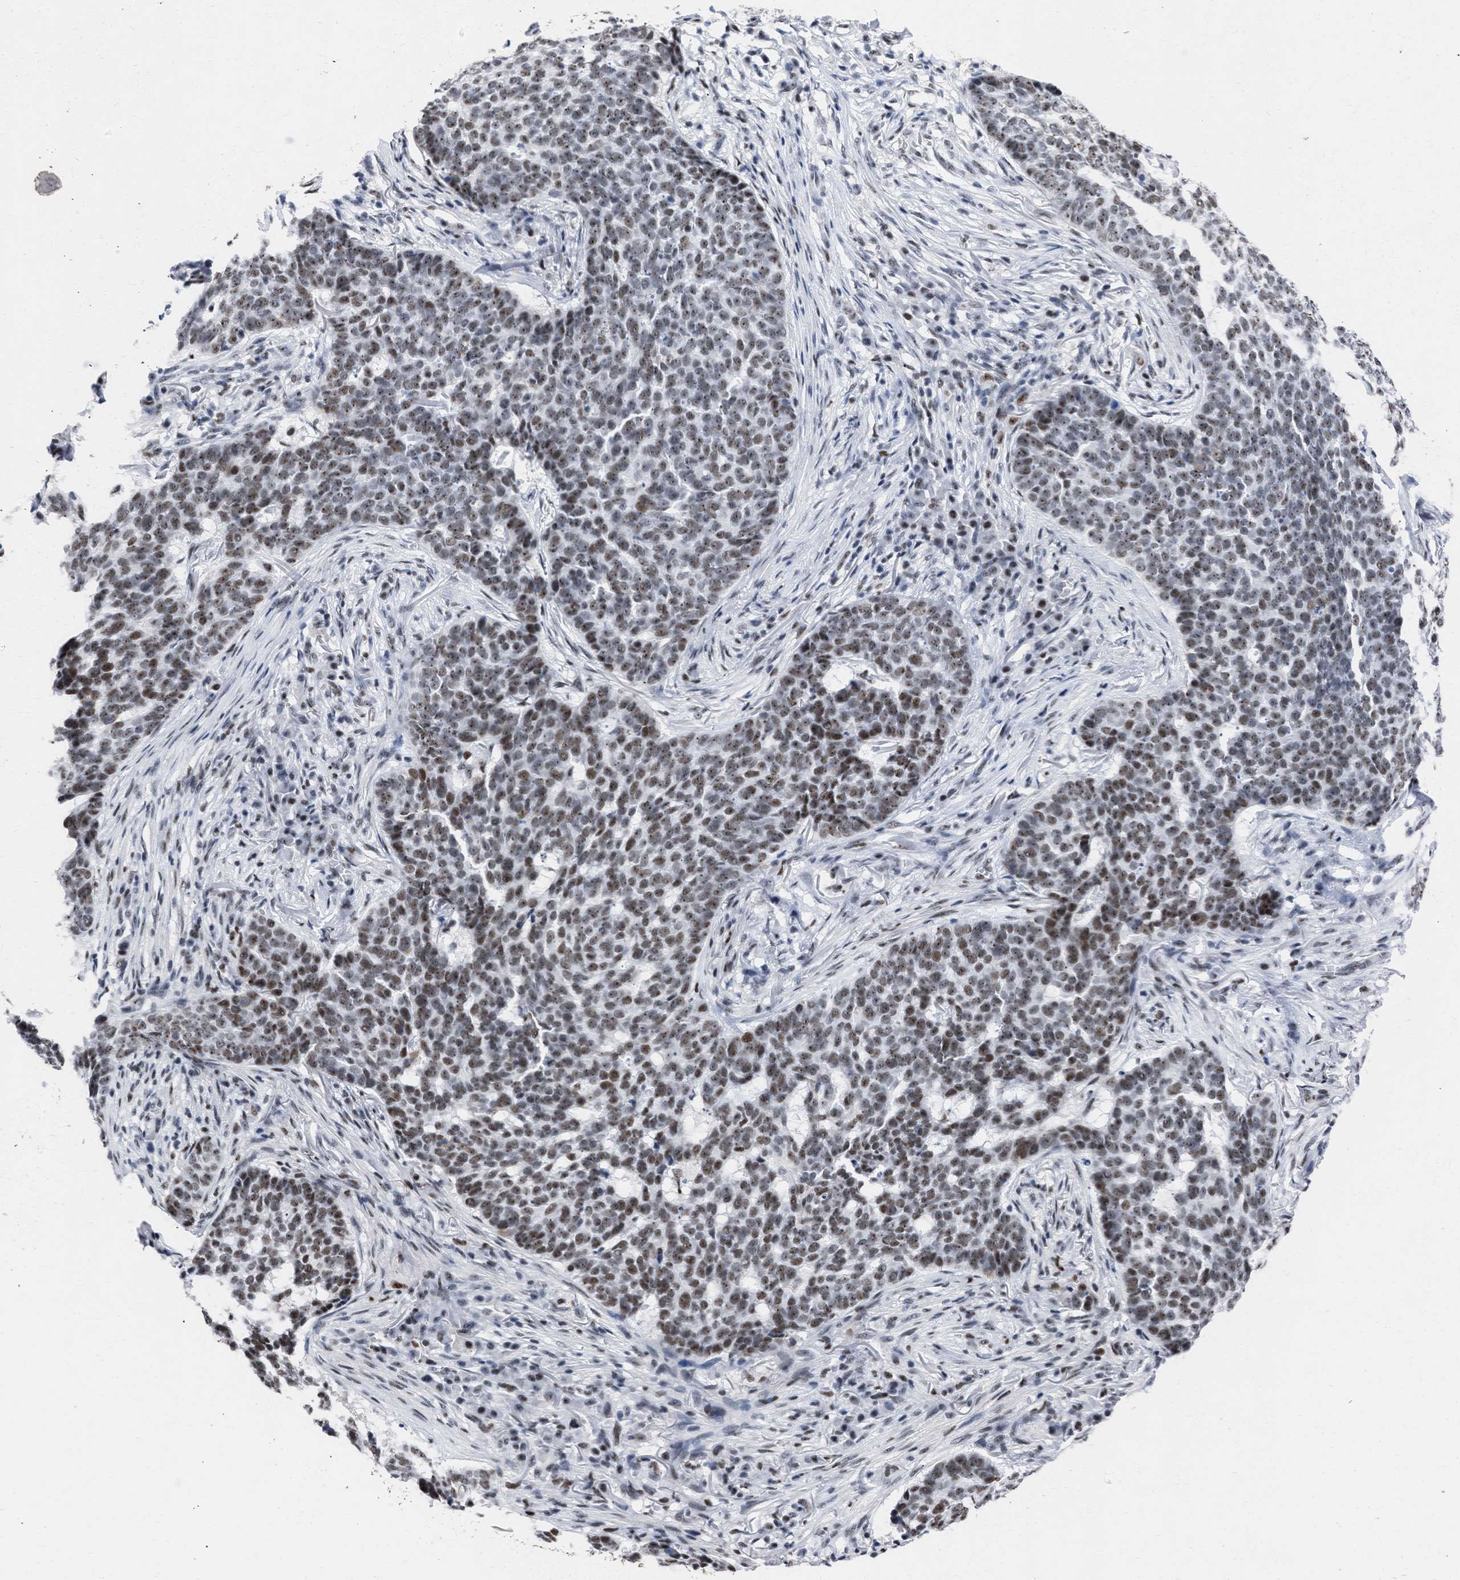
{"staining": {"intensity": "moderate", "quantity": ">75%", "location": "nuclear"}, "tissue": "skin cancer", "cell_type": "Tumor cells", "image_type": "cancer", "snomed": [{"axis": "morphology", "description": "Basal cell carcinoma"}, {"axis": "topography", "description": "Skin"}], "caption": "A micrograph showing moderate nuclear expression in approximately >75% of tumor cells in basal cell carcinoma (skin), as visualized by brown immunohistochemical staining.", "gene": "DDX41", "patient": {"sex": "male", "age": 85}}